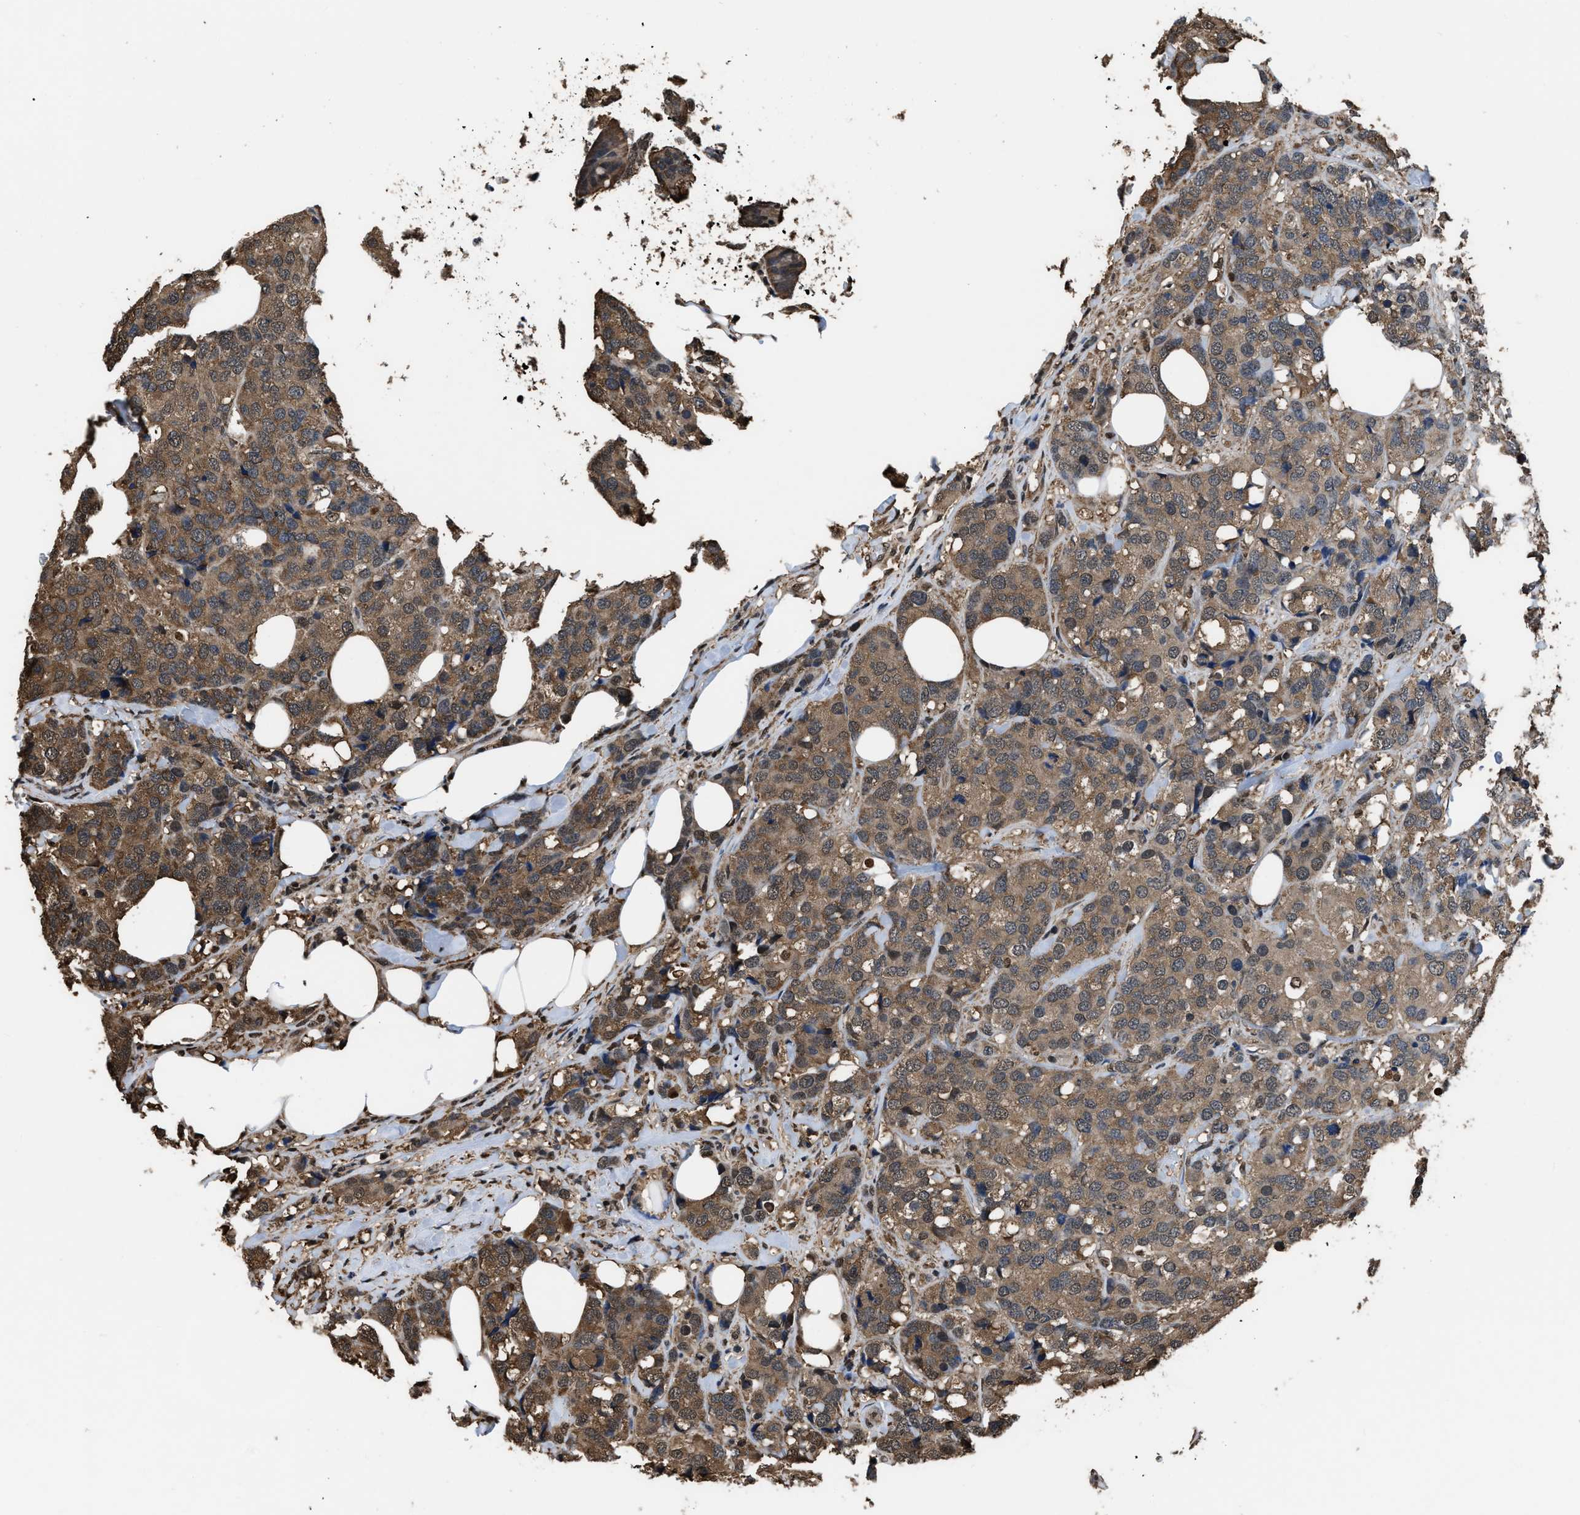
{"staining": {"intensity": "moderate", "quantity": ">75%", "location": "cytoplasmic/membranous"}, "tissue": "breast cancer", "cell_type": "Tumor cells", "image_type": "cancer", "snomed": [{"axis": "morphology", "description": "Lobular carcinoma"}, {"axis": "topography", "description": "Breast"}], "caption": "A brown stain highlights moderate cytoplasmic/membranous positivity of a protein in human breast lobular carcinoma tumor cells.", "gene": "FNTA", "patient": {"sex": "female", "age": 59}}